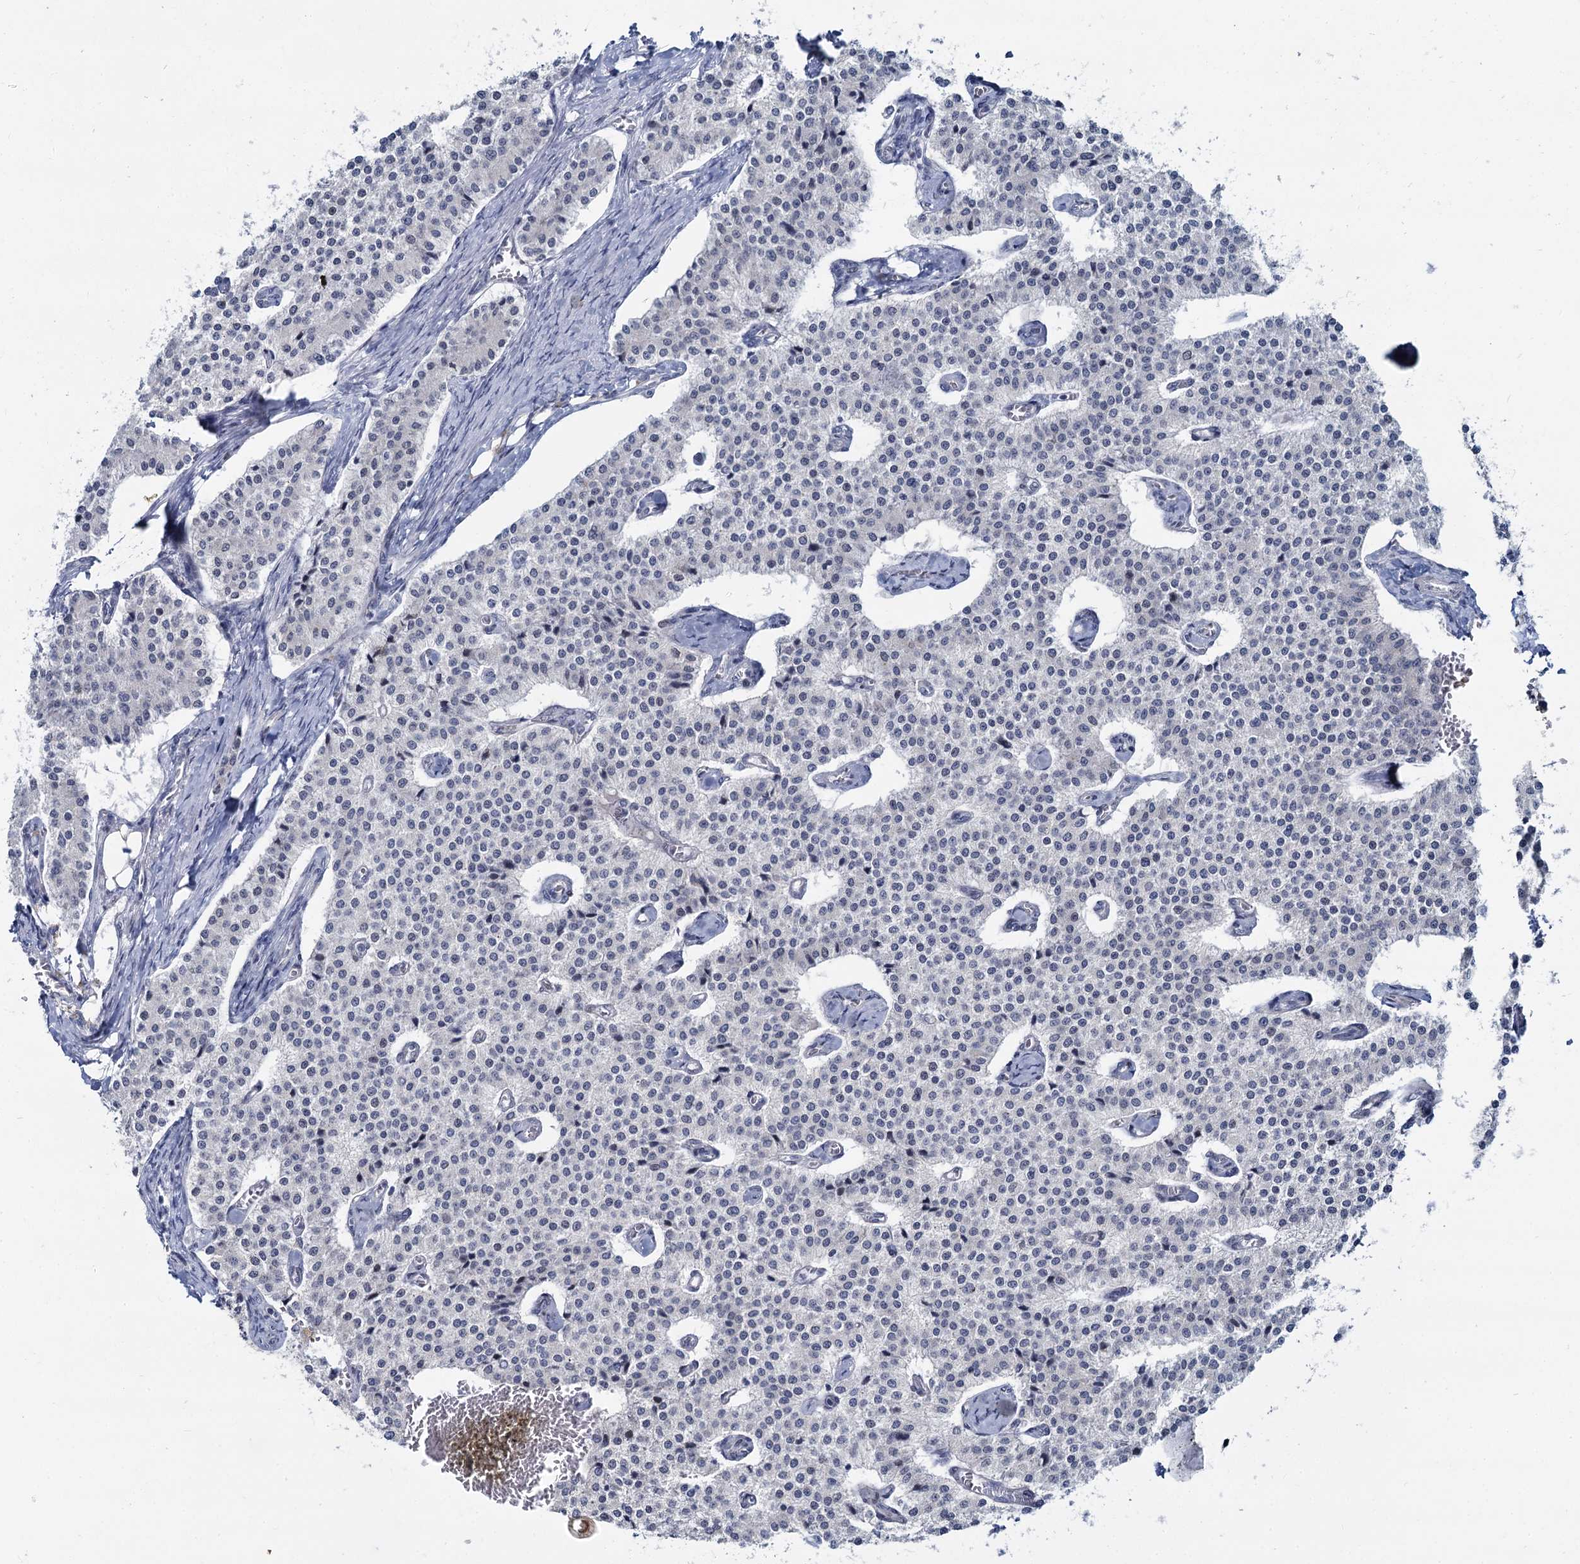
{"staining": {"intensity": "negative", "quantity": "none", "location": "none"}, "tissue": "carcinoid", "cell_type": "Tumor cells", "image_type": "cancer", "snomed": [{"axis": "morphology", "description": "Carcinoid, malignant, NOS"}, {"axis": "topography", "description": "Colon"}], "caption": "The image exhibits no significant positivity in tumor cells of carcinoid (malignant).", "gene": "ACRBP", "patient": {"sex": "female", "age": 52}}